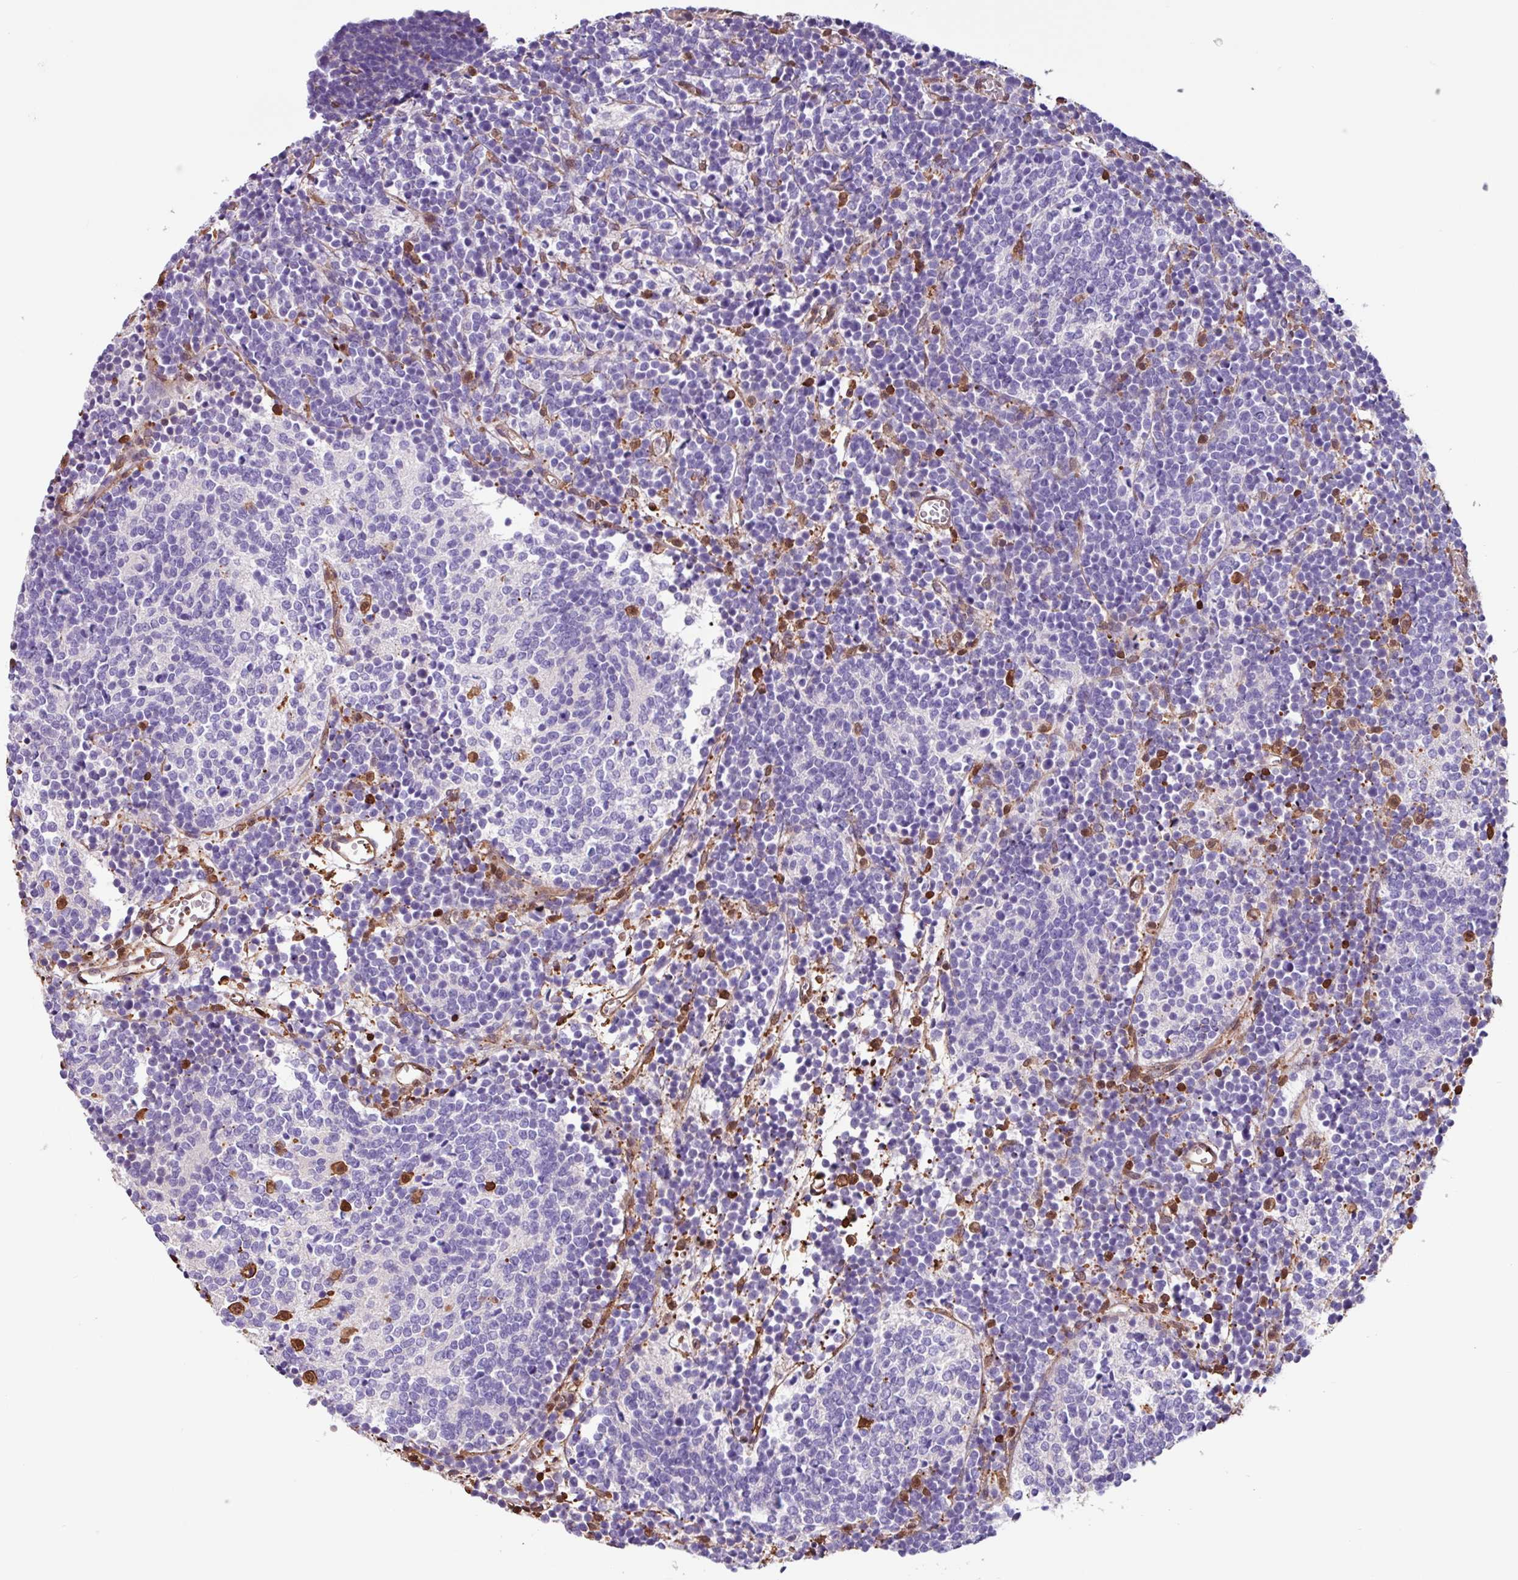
{"staining": {"intensity": "negative", "quantity": "none", "location": "none"}, "tissue": "glioma", "cell_type": "Tumor cells", "image_type": "cancer", "snomed": [{"axis": "morphology", "description": "Glioma, malignant, Low grade"}, {"axis": "topography", "description": "Brain"}], "caption": "Immunohistochemical staining of glioma exhibits no significant staining in tumor cells.", "gene": "ARHGDIB", "patient": {"sex": "female", "age": 1}}